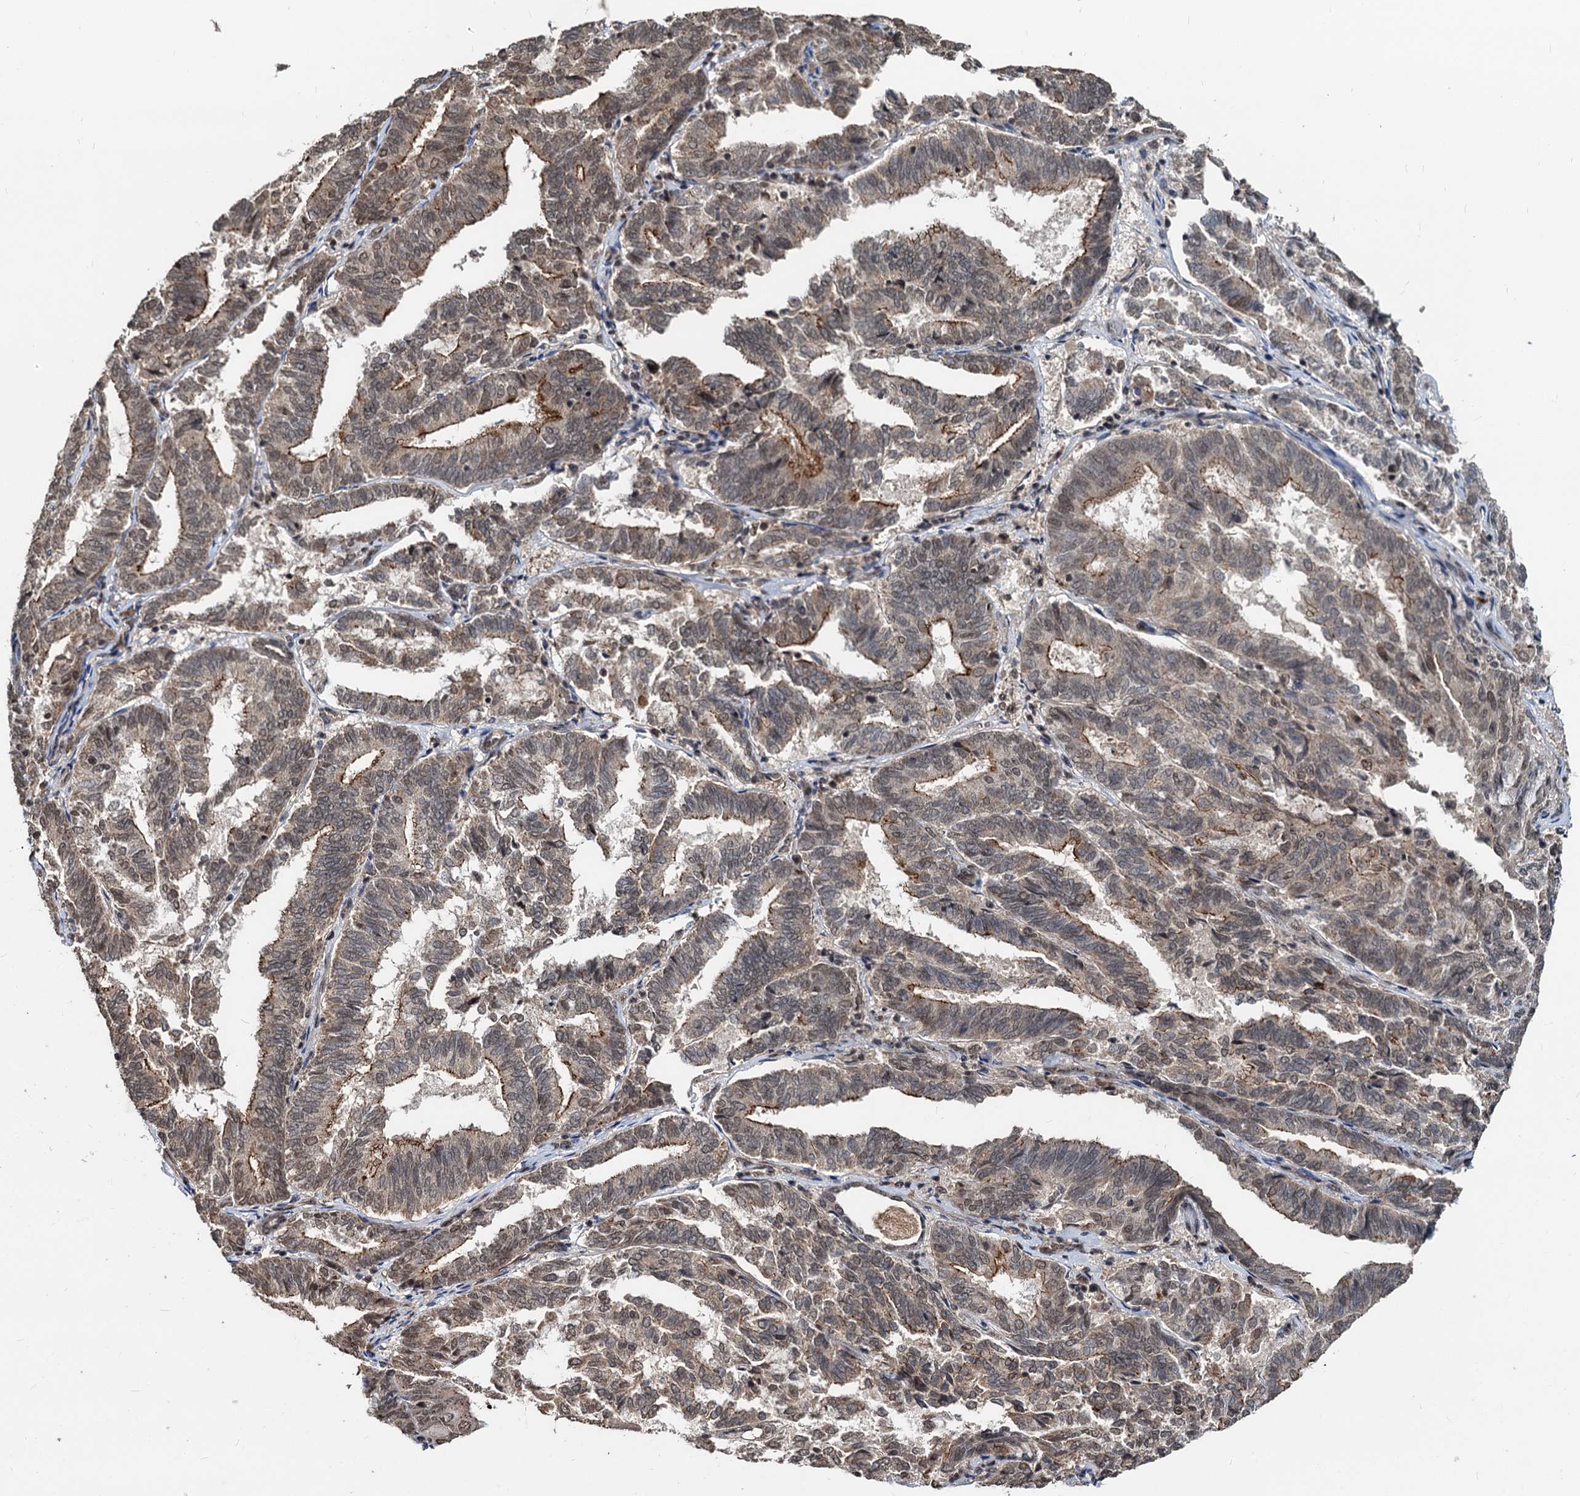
{"staining": {"intensity": "moderate", "quantity": "25%-75%", "location": "cytoplasmic/membranous,nuclear"}, "tissue": "endometrial cancer", "cell_type": "Tumor cells", "image_type": "cancer", "snomed": [{"axis": "morphology", "description": "Adenocarcinoma, NOS"}, {"axis": "topography", "description": "Endometrium"}], "caption": "High-power microscopy captured an IHC photomicrograph of endometrial cancer (adenocarcinoma), revealing moderate cytoplasmic/membranous and nuclear expression in approximately 25%-75% of tumor cells.", "gene": "FAM216B", "patient": {"sex": "female", "age": 80}}